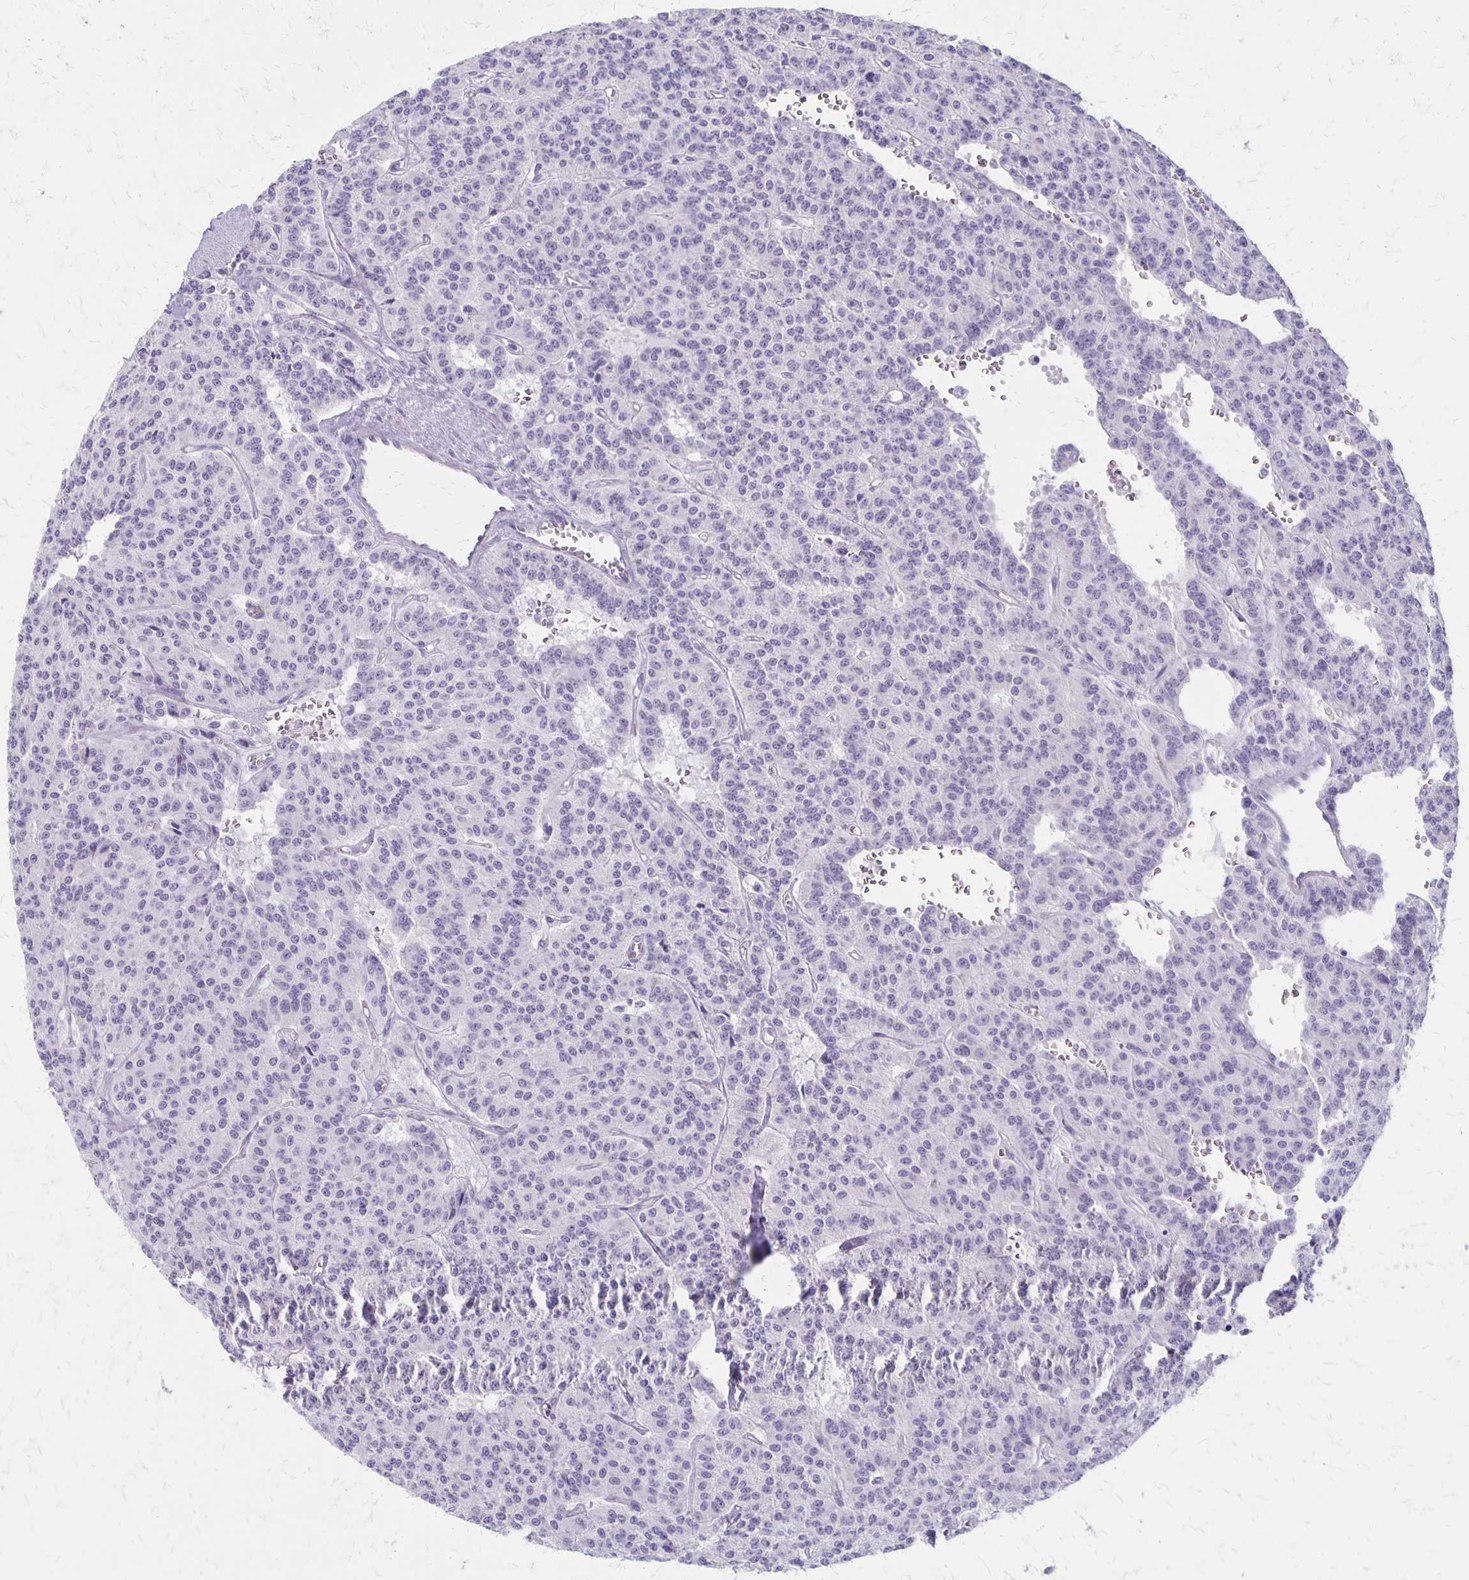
{"staining": {"intensity": "negative", "quantity": "none", "location": "none"}, "tissue": "carcinoid", "cell_type": "Tumor cells", "image_type": "cancer", "snomed": [{"axis": "morphology", "description": "Carcinoid, malignant, NOS"}, {"axis": "topography", "description": "Lung"}], "caption": "A high-resolution photomicrograph shows immunohistochemistry staining of carcinoid, which reveals no significant staining in tumor cells.", "gene": "HOMER1", "patient": {"sex": "female", "age": 71}}